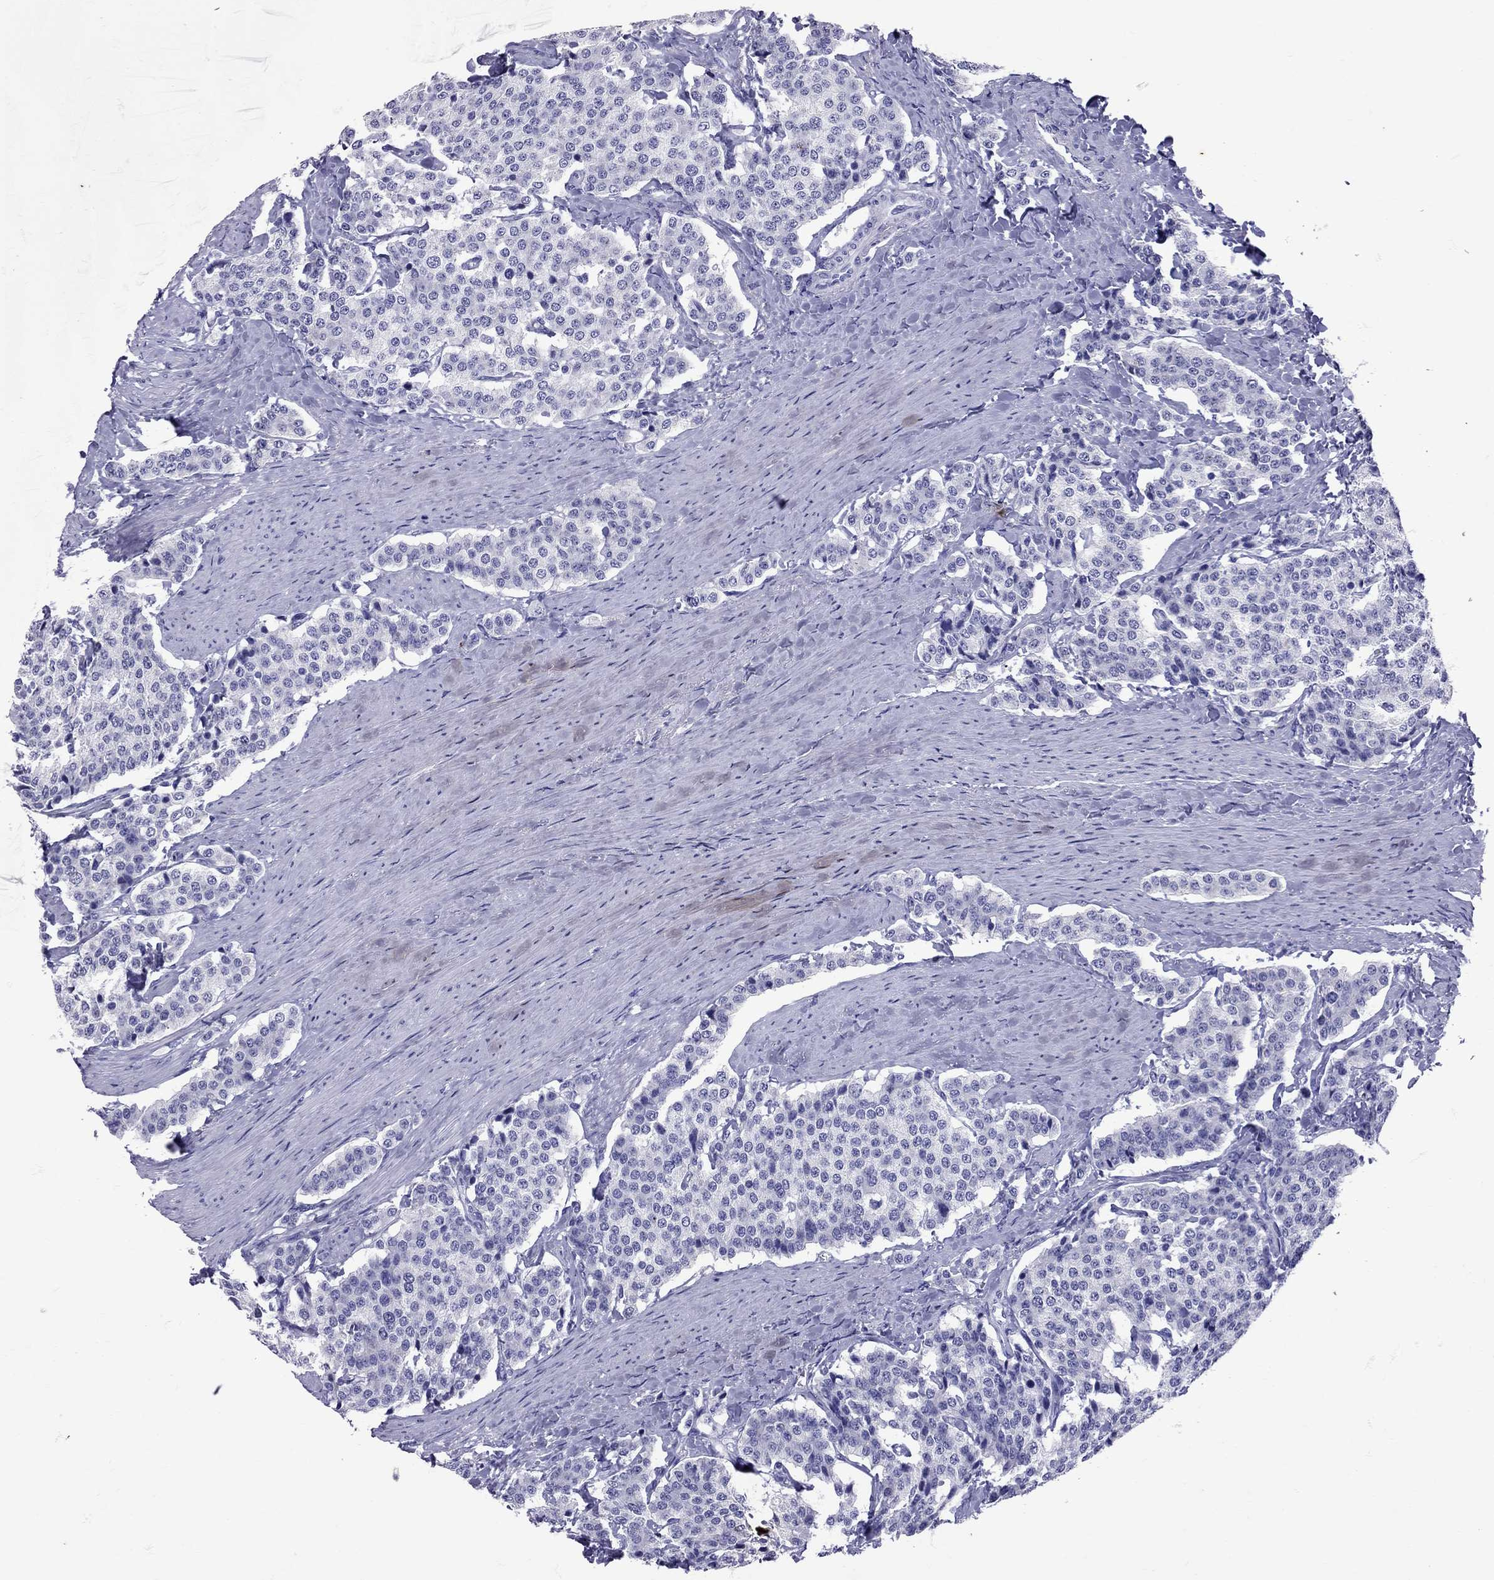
{"staining": {"intensity": "negative", "quantity": "none", "location": "none"}, "tissue": "carcinoid", "cell_type": "Tumor cells", "image_type": "cancer", "snomed": [{"axis": "morphology", "description": "Carcinoid, malignant, NOS"}, {"axis": "topography", "description": "Small intestine"}], "caption": "Carcinoid was stained to show a protein in brown. There is no significant positivity in tumor cells. The staining was performed using DAB to visualize the protein expression in brown, while the nuclei were stained in blue with hematoxylin (Magnification: 20x).", "gene": "AVP", "patient": {"sex": "female", "age": 58}}